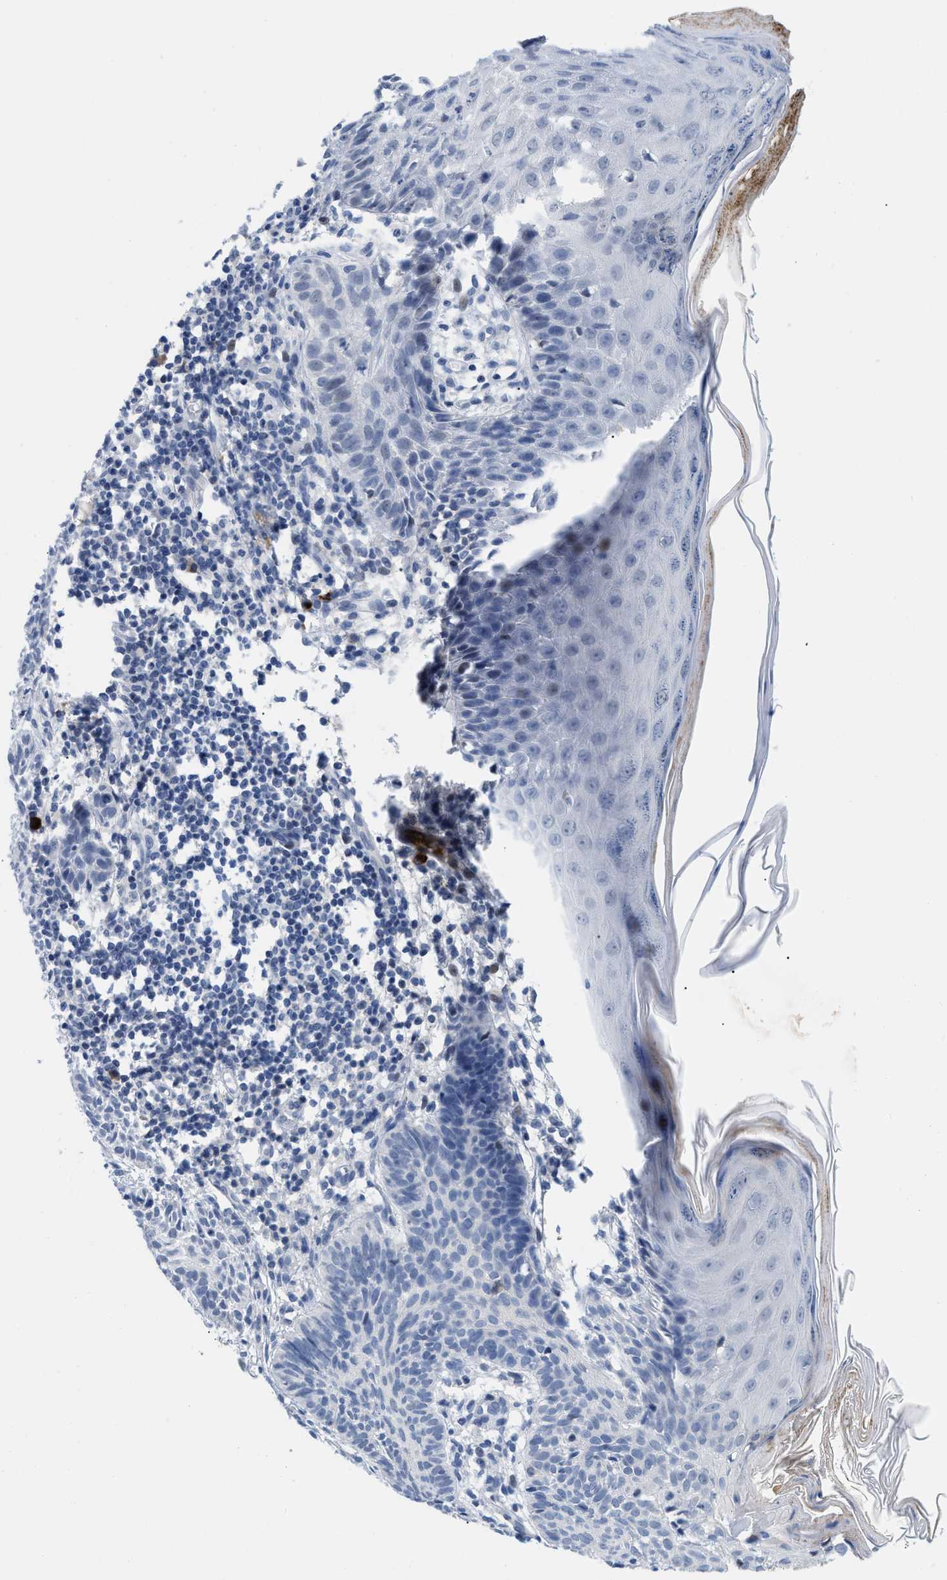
{"staining": {"intensity": "negative", "quantity": "none", "location": "none"}, "tissue": "skin cancer", "cell_type": "Tumor cells", "image_type": "cancer", "snomed": [{"axis": "morphology", "description": "Basal cell carcinoma"}, {"axis": "topography", "description": "Skin"}], "caption": "Immunohistochemical staining of human skin cancer demonstrates no significant staining in tumor cells.", "gene": "OR9K2", "patient": {"sex": "male", "age": 60}}